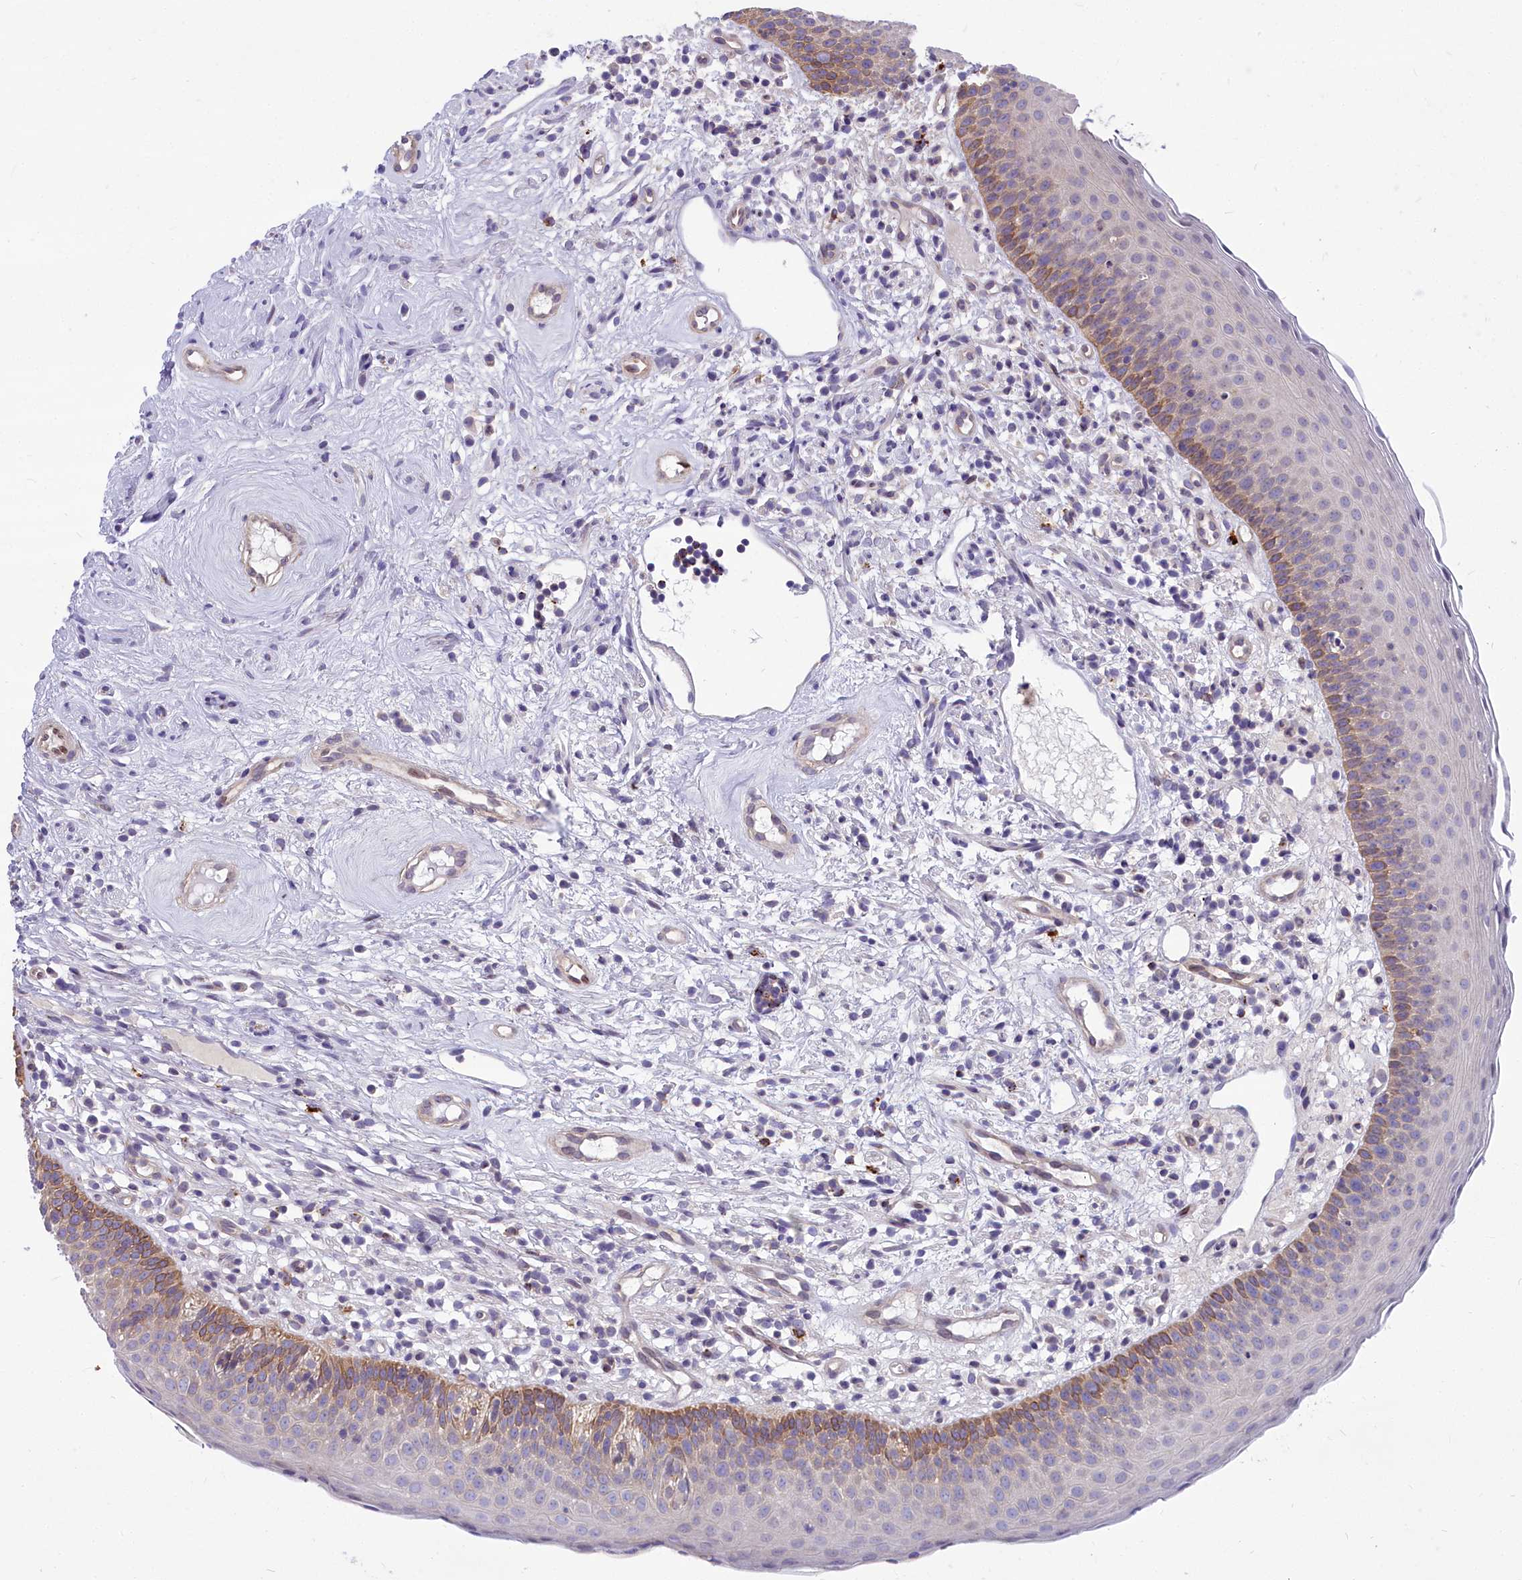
{"staining": {"intensity": "moderate", "quantity": "25%-75%", "location": "cytoplasmic/membranous"}, "tissue": "oral mucosa", "cell_type": "Squamous epithelial cells", "image_type": "normal", "snomed": [{"axis": "morphology", "description": "Normal tissue, NOS"}, {"axis": "topography", "description": "Oral tissue"}], "caption": "Immunohistochemical staining of benign human oral mucosa reveals moderate cytoplasmic/membranous protein staining in about 25%-75% of squamous epithelial cells. The staining was performed using DAB (3,3'-diaminobenzidine) to visualize the protein expression in brown, while the nuclei were stained in blue with hematoxylin (Magnification: 20x).", "gene": "HLA", "patient": {"sex": "male", "age": 46}}